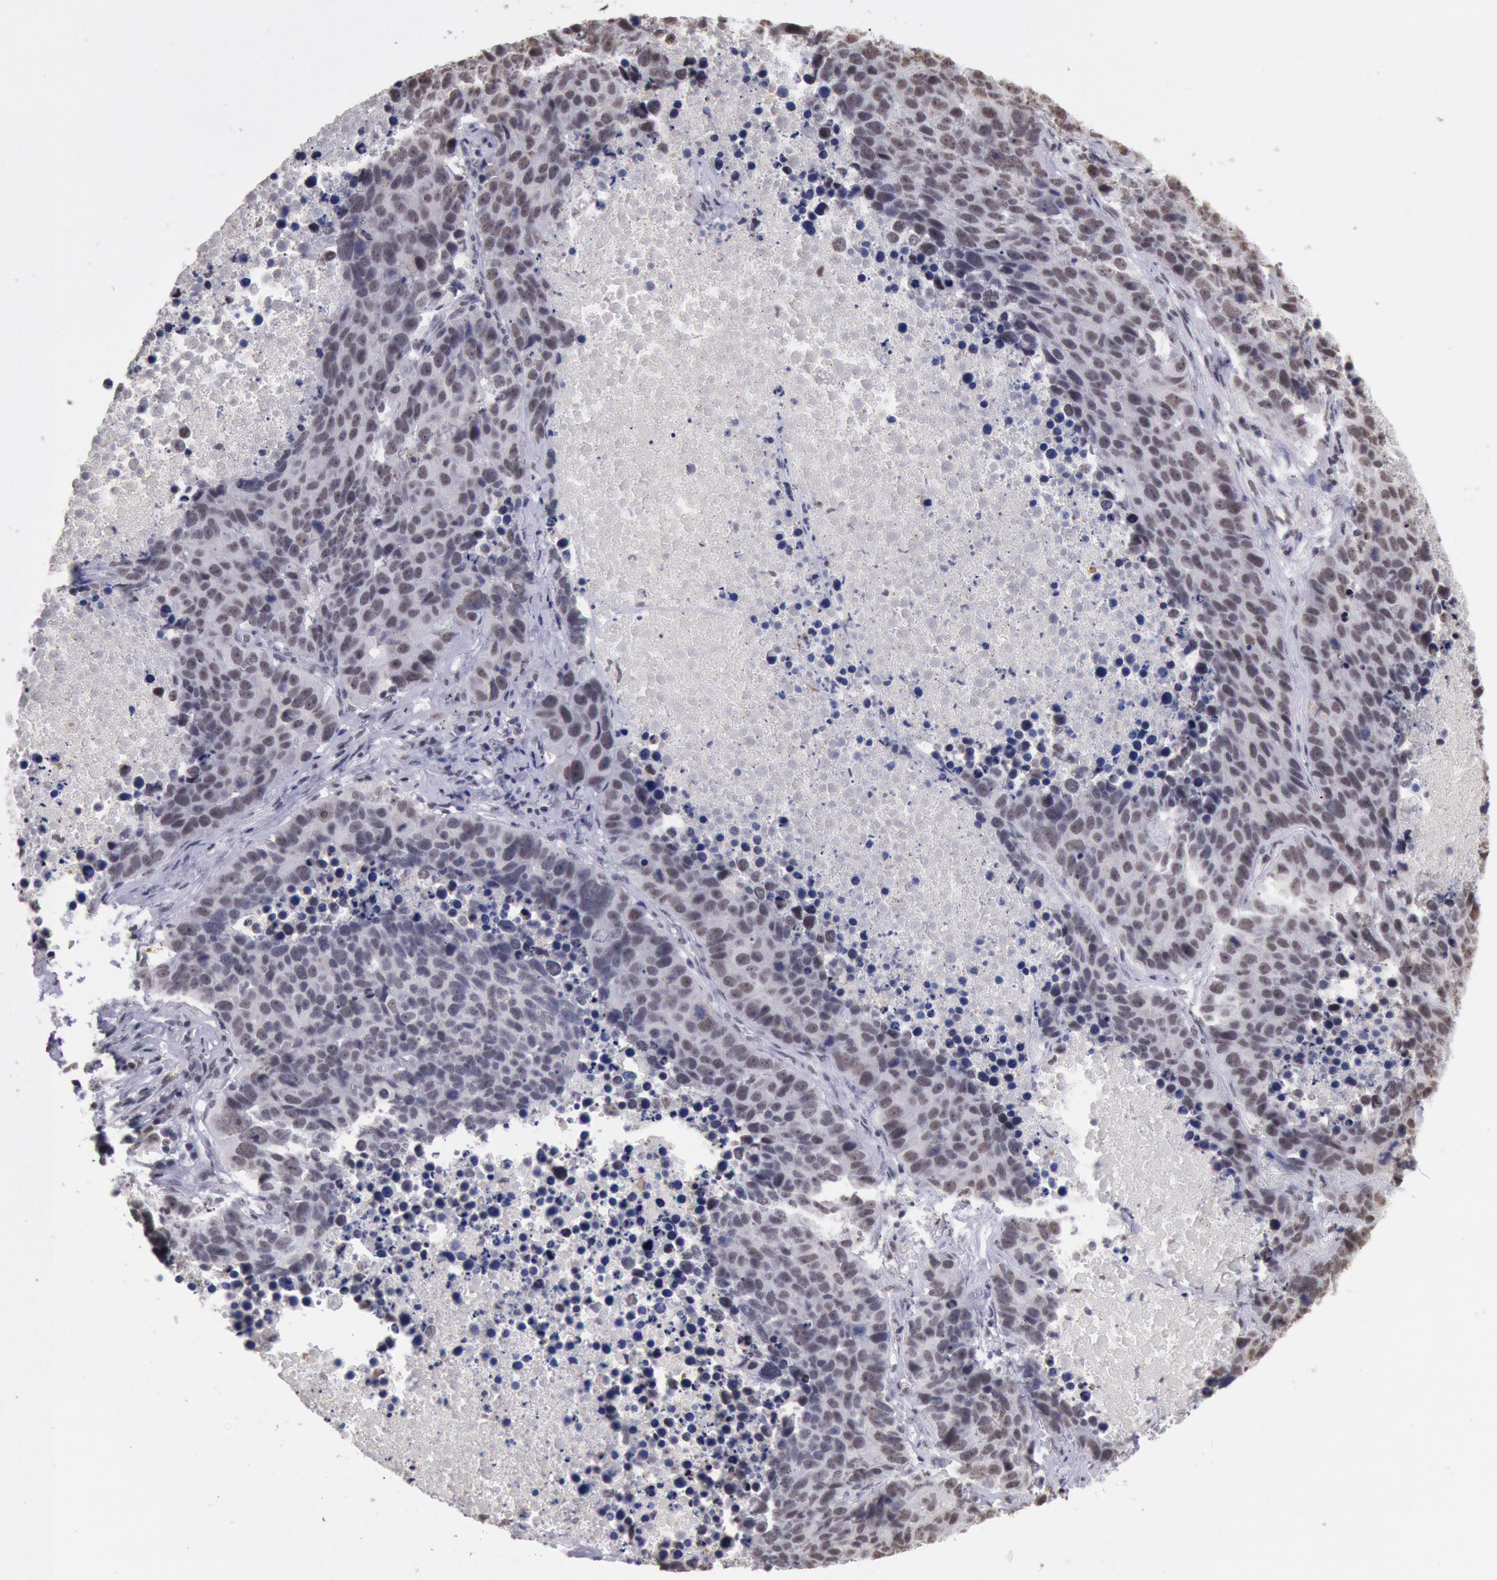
{"staining": {"intensity": "weak", "quantity": "<25%", "location": "nuclear"}, "tissue": "lung cancer", "cell_type": "Tumor cells", "image_type": "cancer", "snomed": [{"axis": "morphology", "description": "Carcinoid, malignant, NOS"}, {"axis": "topography", "description": "Lung"}], "caption": "This is an IHC photomicrograph of human carcinoid (malignant) (lung). There is no positivity in tumor cells.", "gene": "SNRPD3", "patient": {"sex": "male", "age": 60}}